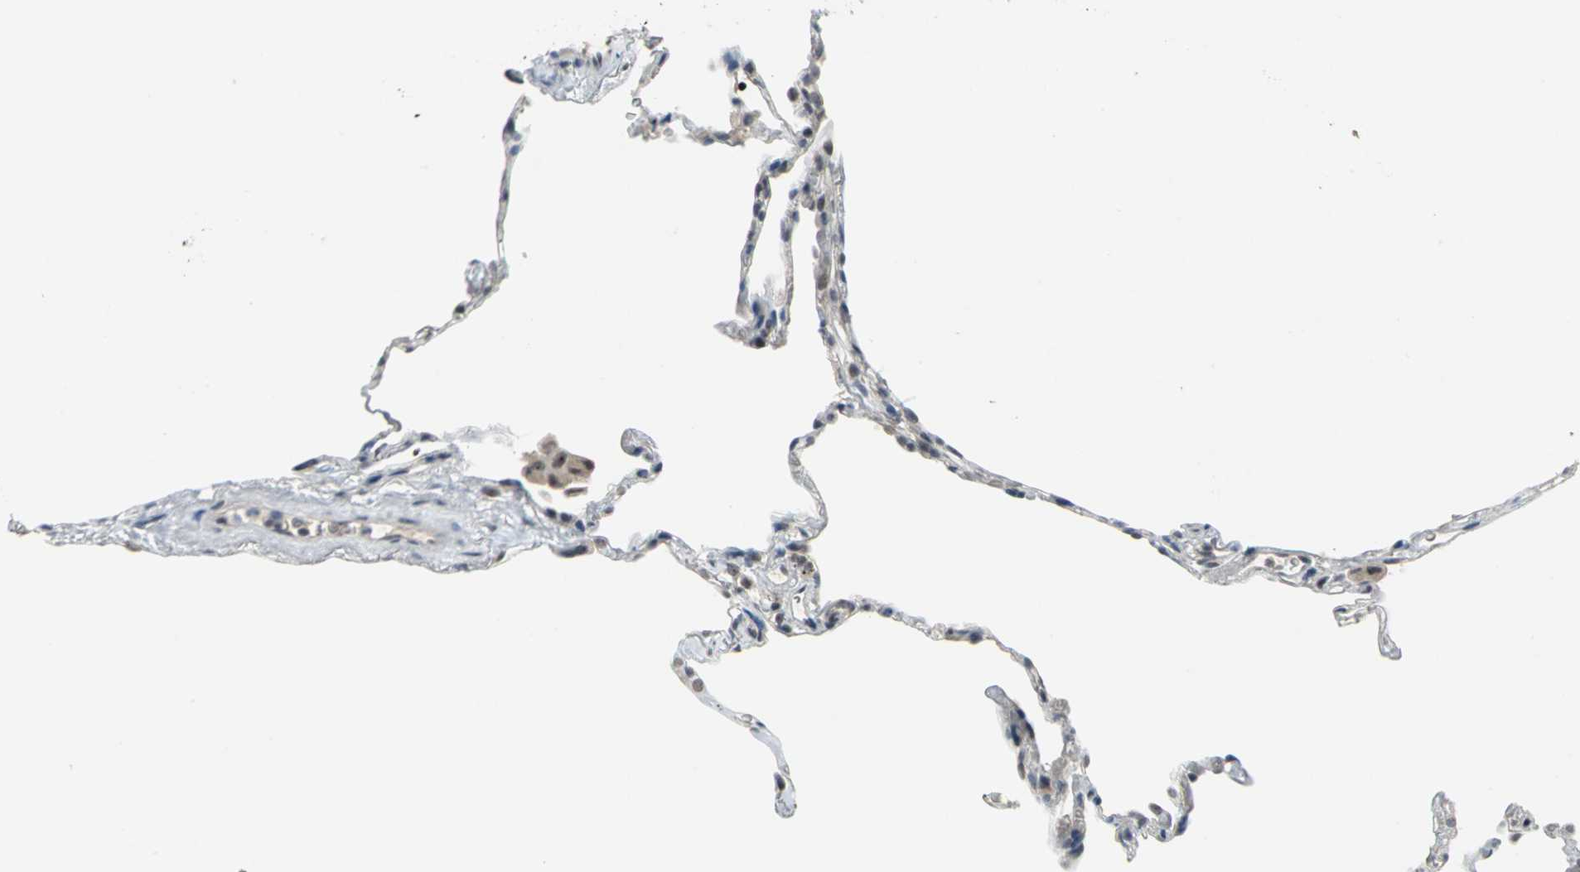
{"staining": {"intensity": "weak", "quantity": "25%-75%", "location": "nuclear"}, "tissue": "lung", "cell_type": "Alveolar cells", "image_type": "normal", "snomed": [{"axis": "morphology", "description": "Normal tissue, NOS"}, {"axis": "topography", "description": "Lung"}], "caption": "Weak nuclear positivity is appreciated in about 25%-75% of alveolar cells in unremarkable lung. (brown staining indicates protein expression, while blue staining denotes nuclei).", "gene": "GLI3", "patient": {"sex": "male", "age": 59}}